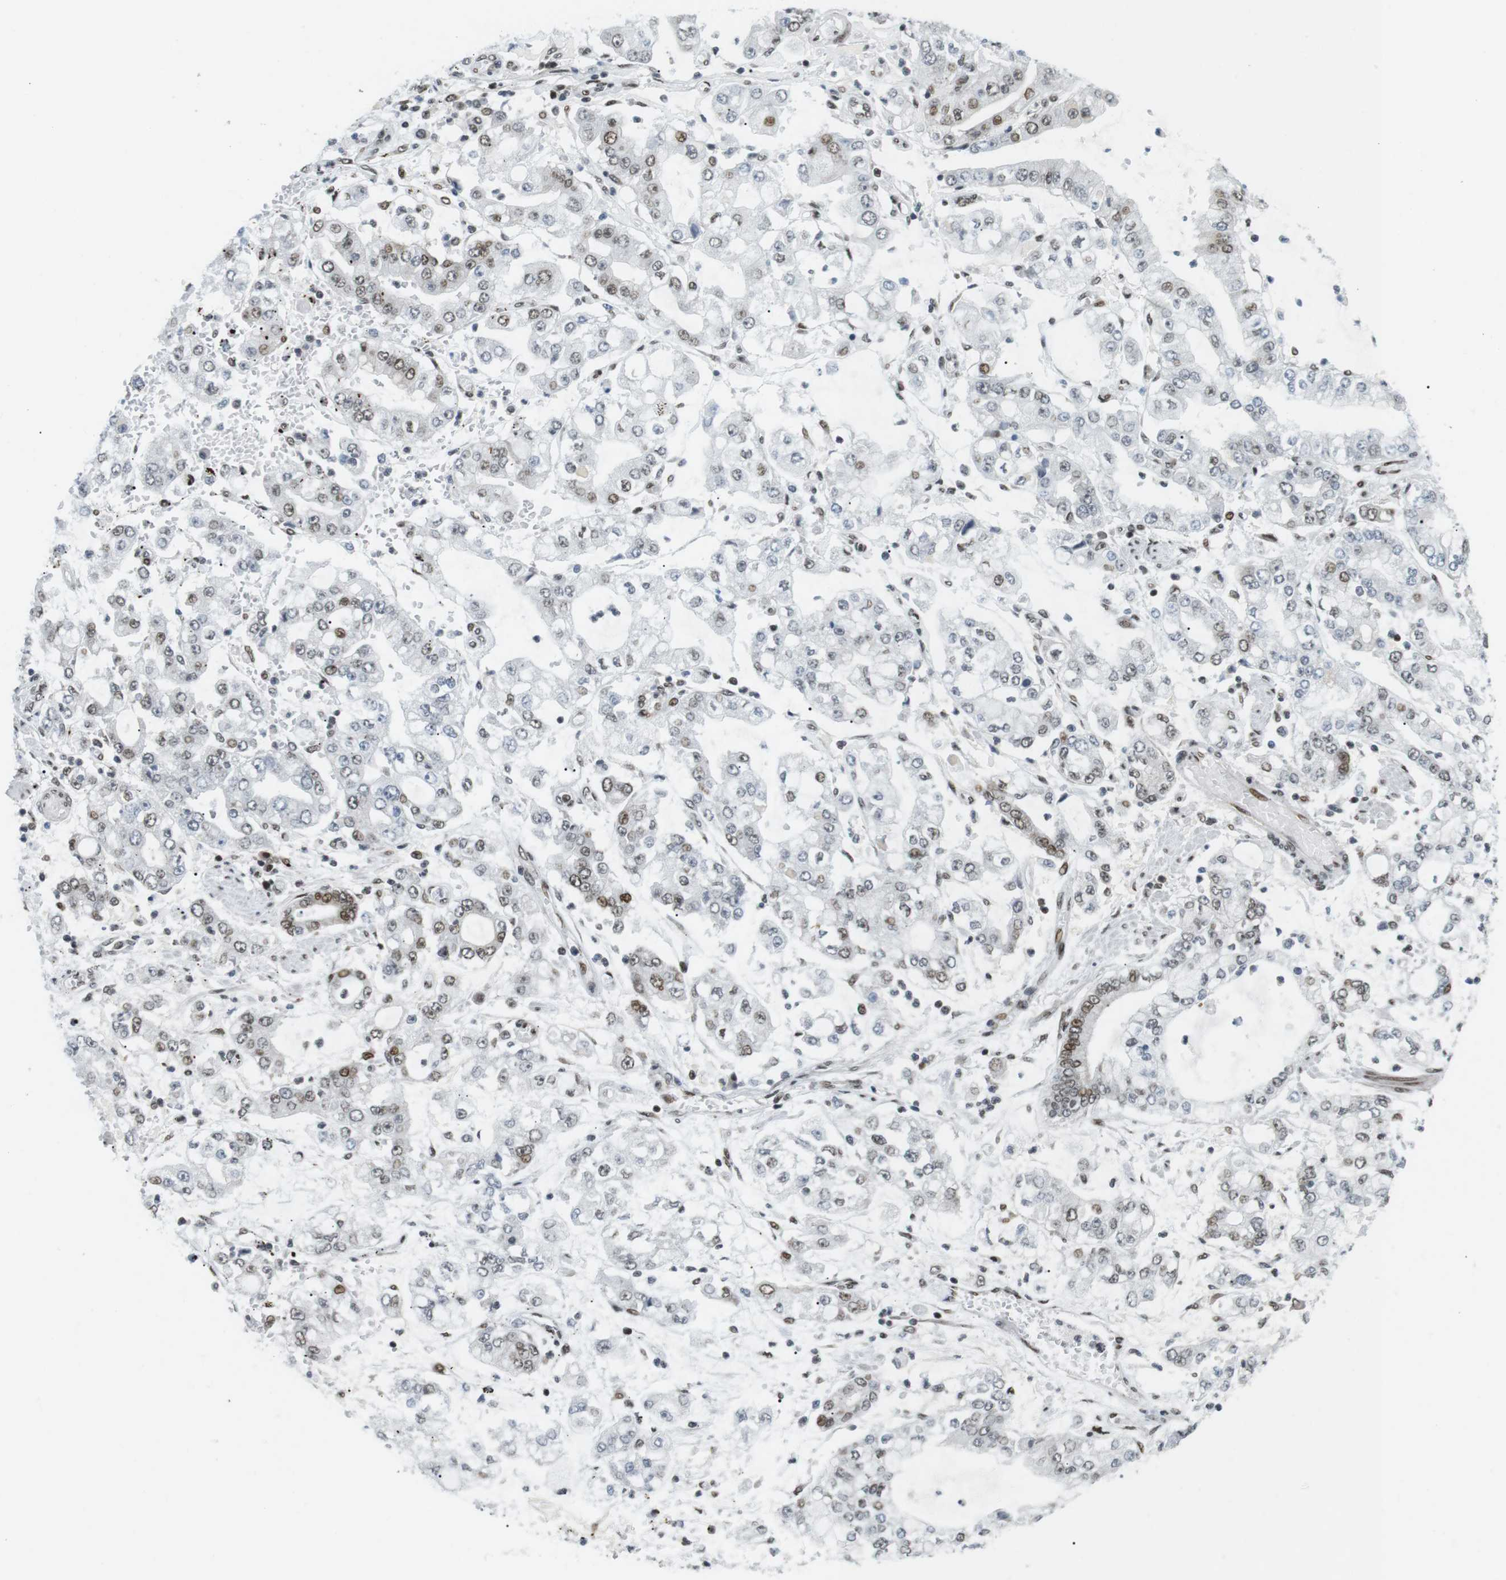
{"staining": {"intensity": "moderate", "quantity": "<25%", "location": "nuclear"}, "tissue": "stomach cancer", "cell_type": "Tumor cells", "image_type": "cancer", "snomed": [{"axis": "morphology", "description": "Adenocarcinoma, NOS"}, {"axis": "topography", "description": "Stomach"}], "caption": "Immunohistochemical staining of human adenocarcinoma (stomach) reveals low levels of moderate nuclear protein expression in approximately <25% of tumor cells.", "gene": "CDC27", "patient": {"sex": "male", "age": 76}}